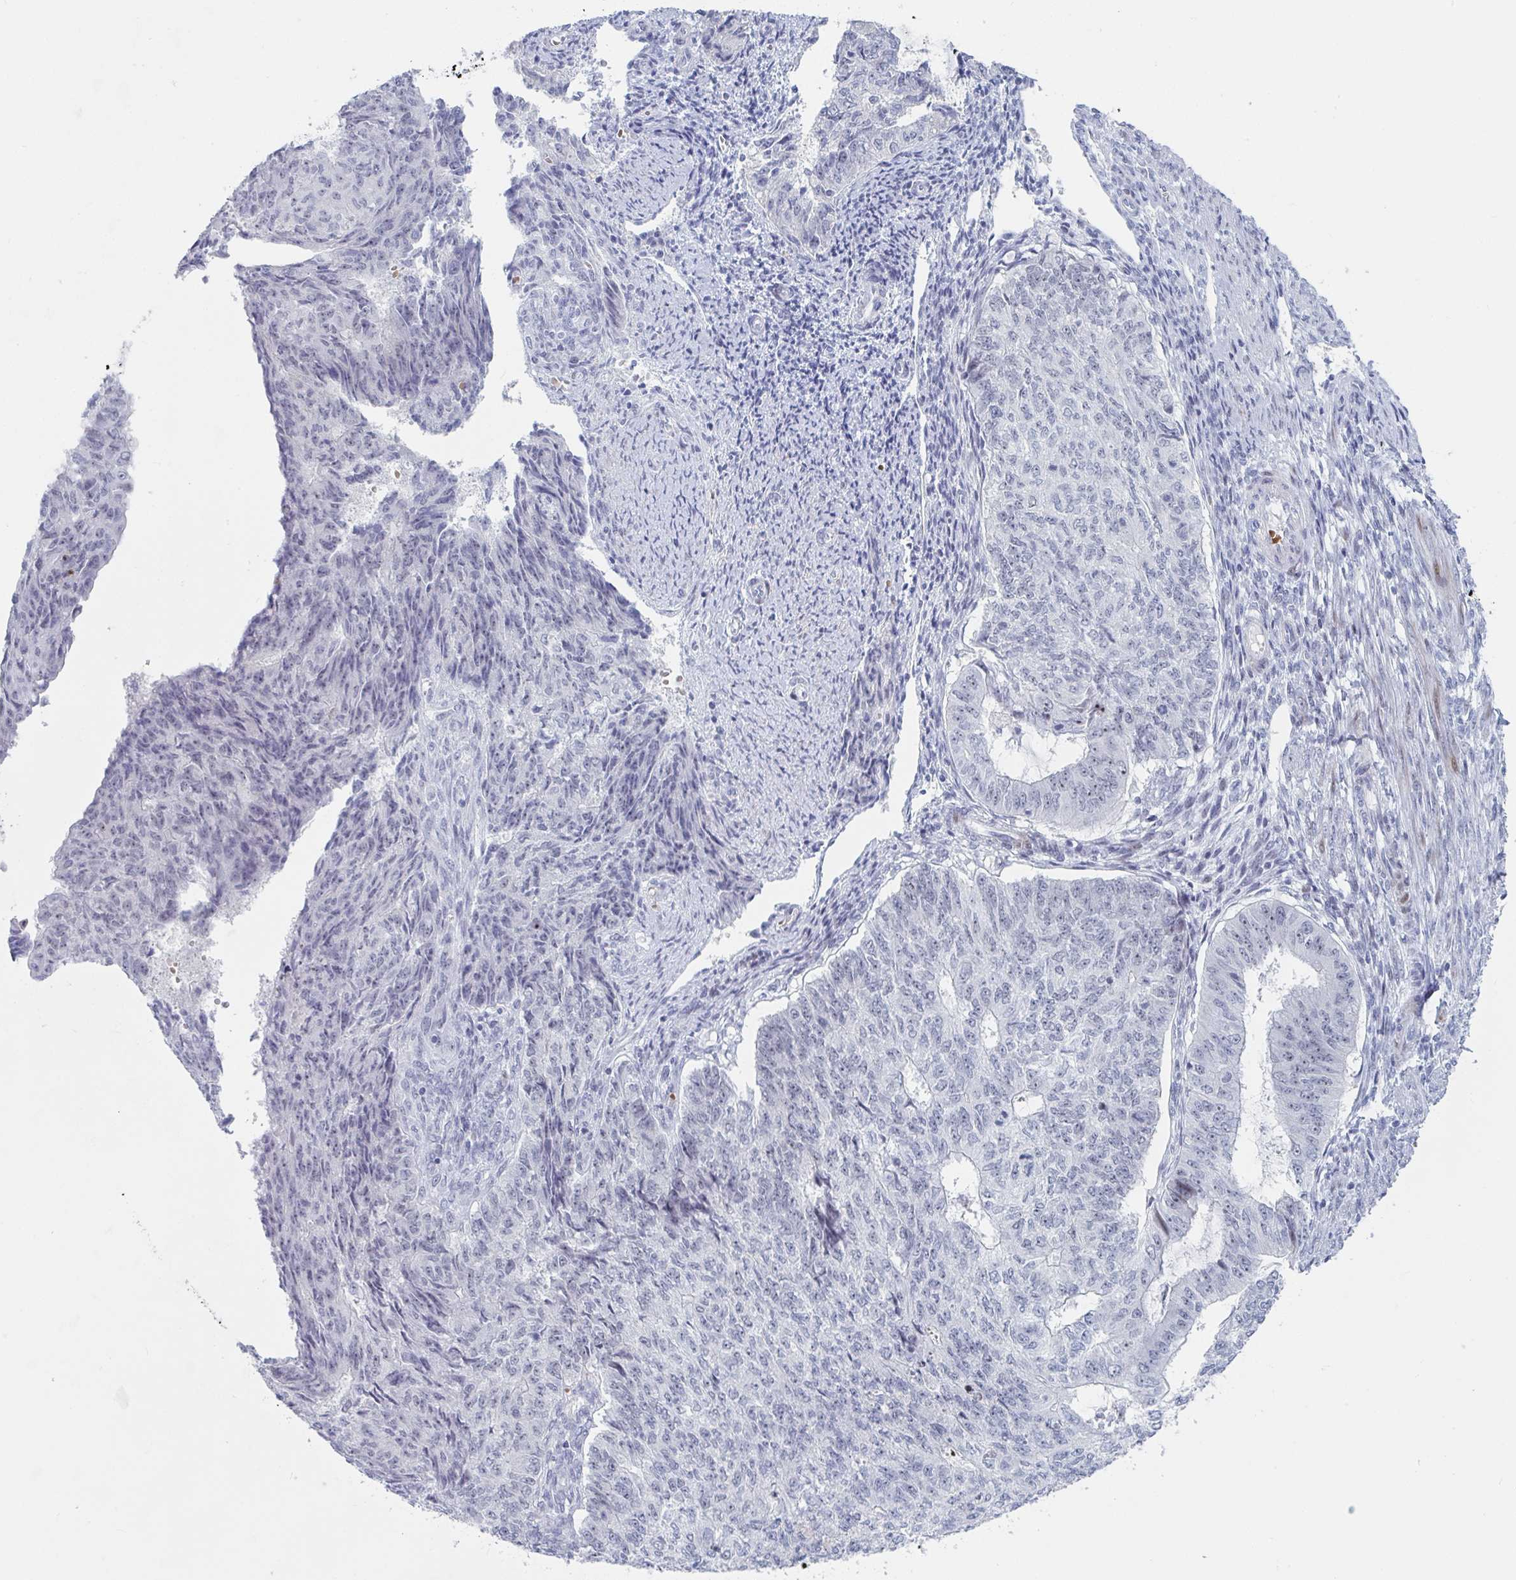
{"staining": {"intensity": "moderate", "quantity": "<25%", "location": "nuclear"}, "tissue": "endometrial cancer", "cell_type": "Tumor cells", "image_type": "cancer", "snomed": [{"axis": "morphology", "description": "Adenocarcinoma, NOS"}, {"axis": "topography", "description": "Endometrium"}], "caption": "Protein expression analysis of human endometrial cancer reveals moderate nuclear expression in about <25% of tumor cells.", "gene": "NR1H2", "patient": {"sex": "female", "age": 32}}